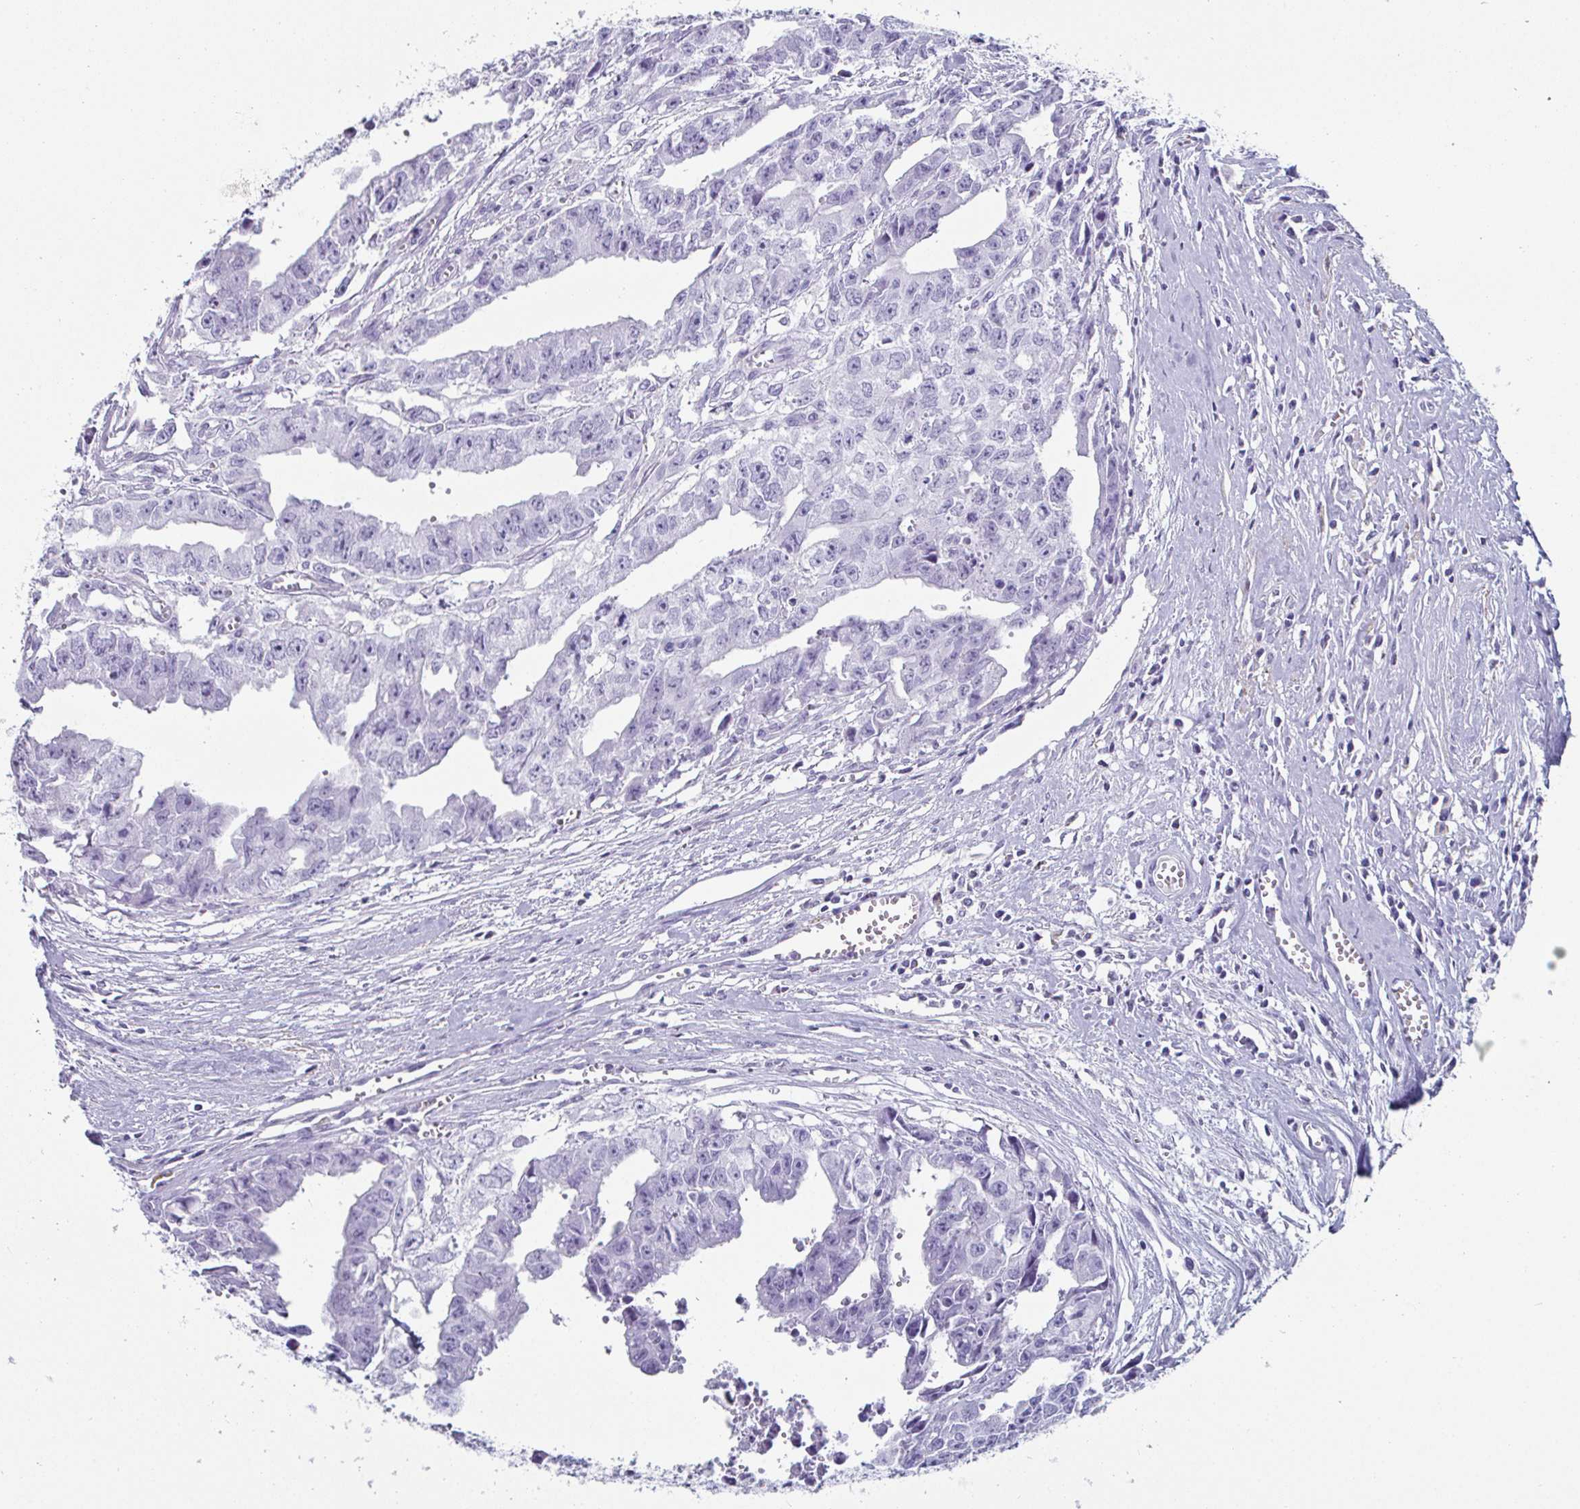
{"staining": {"intensity": "negative", "quantity": "none", "location": "none"}, "tissue": "testis cancer", "cell_type": "Tumor cells", "image_type": "cancer", "snomed": [{"axis": "morphology", "description": "Carcinoma, Embryonal, NOS"}, {"axis": "morphology", "description": "Teratoma, malignant, NOS"}, {"axis": "topography", "description": "Testis"}], "caption": "DAB (3,3'-diaminobenzidine) immunohistochemical staining of testis cancer (teratoma (malignant)) demonstrates no significant staining in tumor cells. (Stains: DAB (3,3'-diaminobenzidine) IHC with hematoxylin counter stain, Microscopy: brightfield microscopy at high magnification).", "gene": "CREG2", "patient": {"sex": "male", "age": 24}}